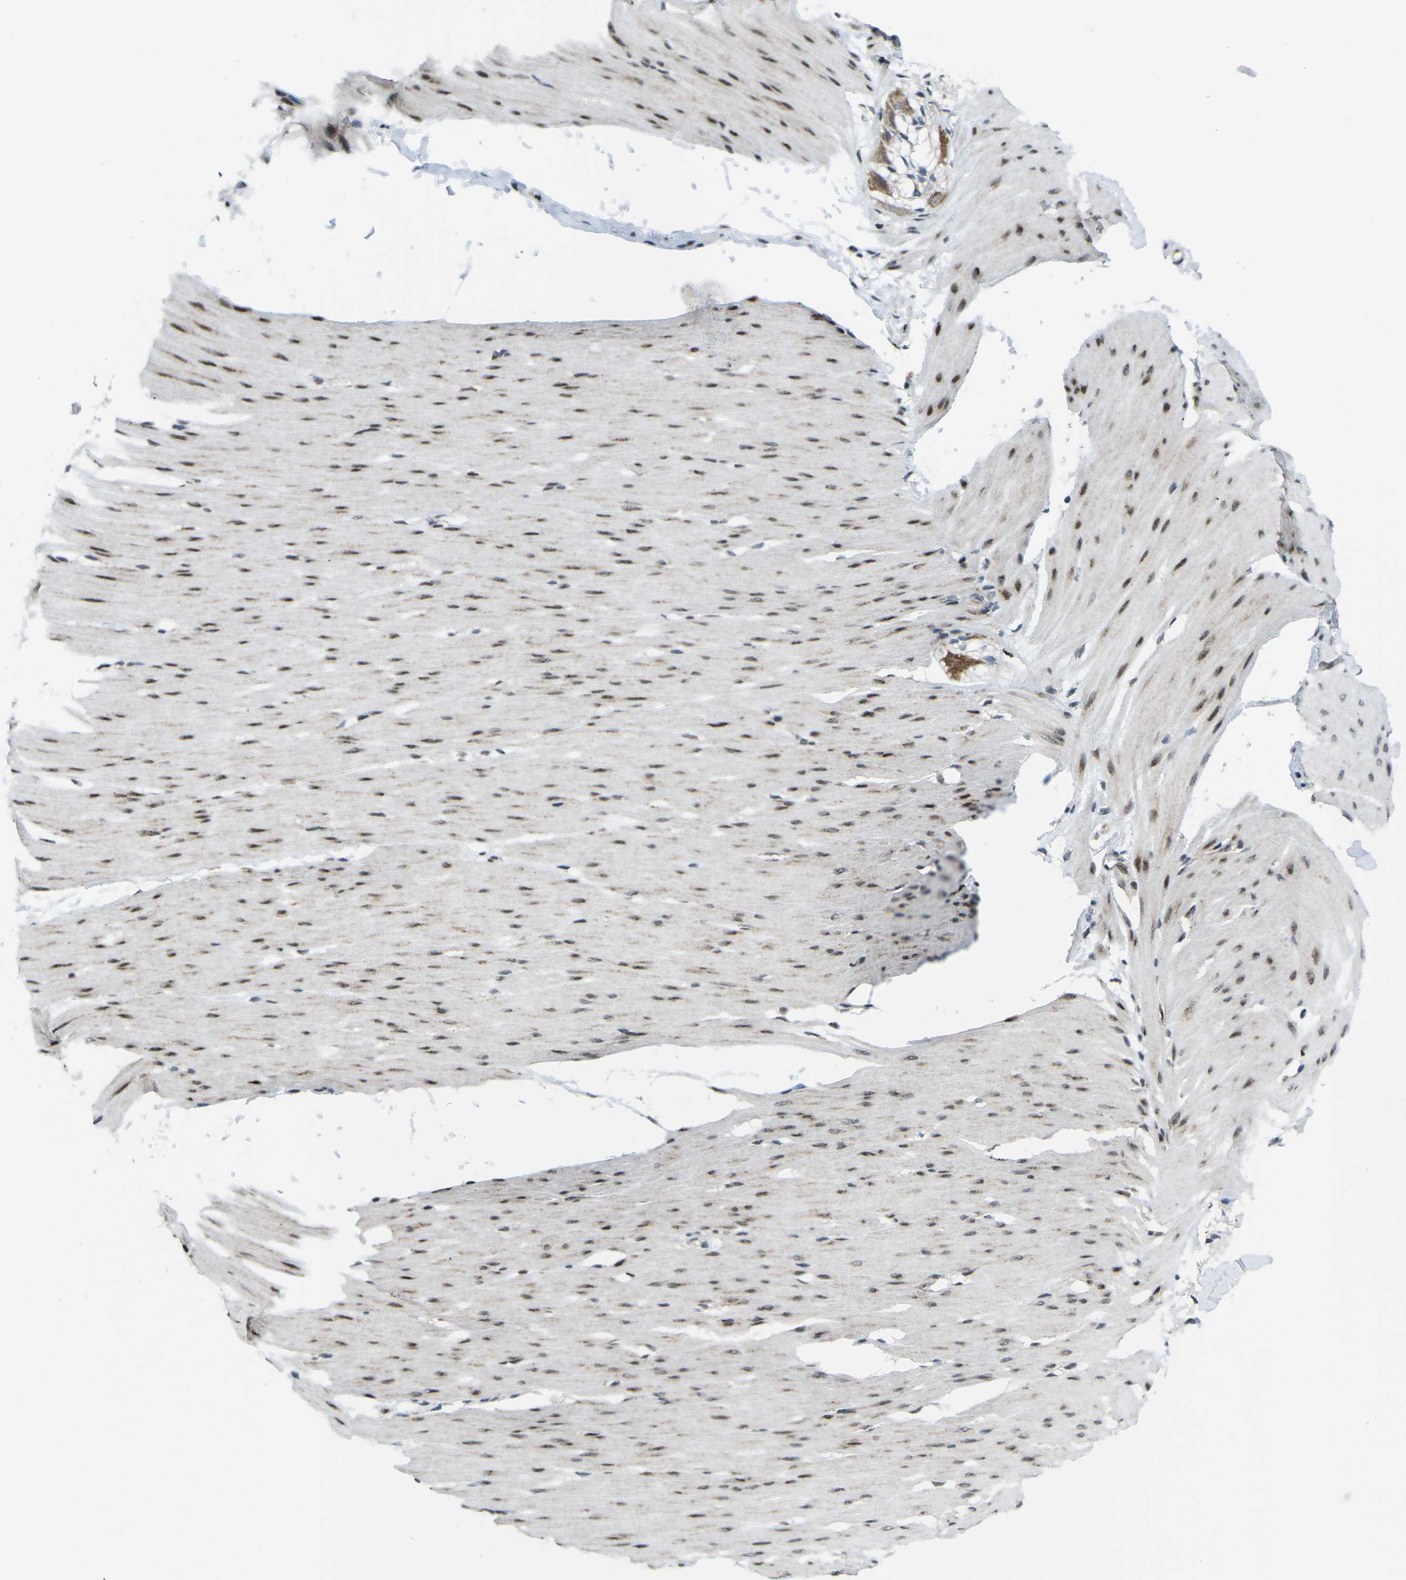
{"staining": {"intensity": "moderate", "quantity": "25%-75%", "location": "nuclear"}, "tissue": "smooth muscle", "cell_type": "Smooth muscle cells", "image_type": "normal", "snomed": [{"axis": "morphology", "description": "Normal tissue, NOS"}, {"axis": "topography", "description": "Smooth muscle"}, {"axis": "topography", "description": "Colon"}], "caption": "Moderate nuclear staining for a protein is identified in approximately 25%-75% of smooth muscle cells of normal smooth muscle using immunohistochemistry.", "gene": "MBNL1", "patient": {"sex": "male", "age": 67}}